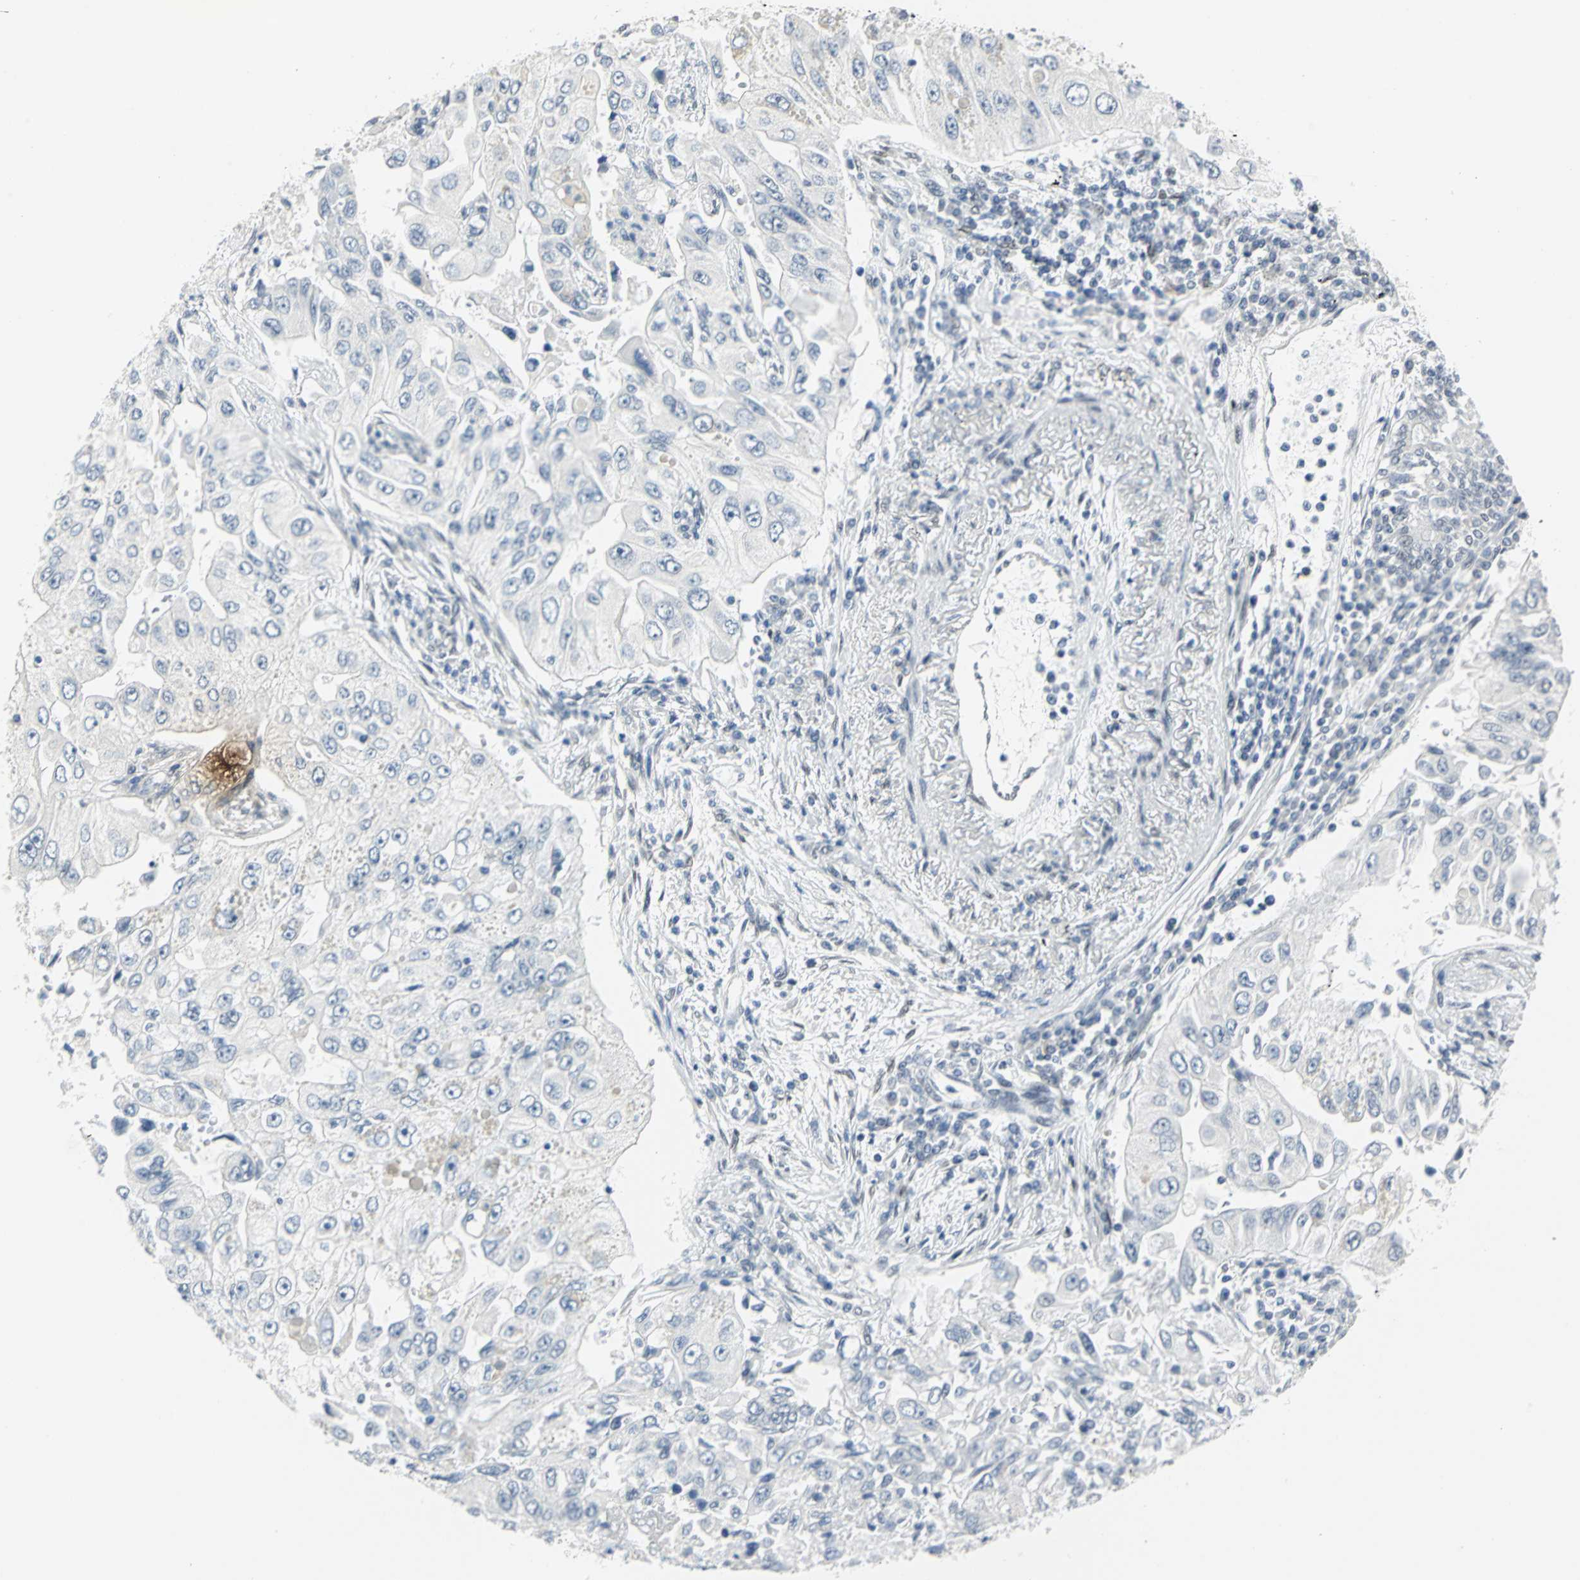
{"staining": {"intensity": "negative", "quantity": "none", "location": "none"}, "tissue": "lung cancer", "cell_type": "Tumor cells", "image_type": "cancer", "snomed": [{"axis": "morphology", "description": "Adenocarcinoma, NOS"}, {"axis": "topography", "description": "Lung"}], "caption": "The image shows no significant expression in tumor cells of lung cancer (adenocarcinoma).", "gene": "MEIS2", "patient": {"sex": "male", "age": 84}}